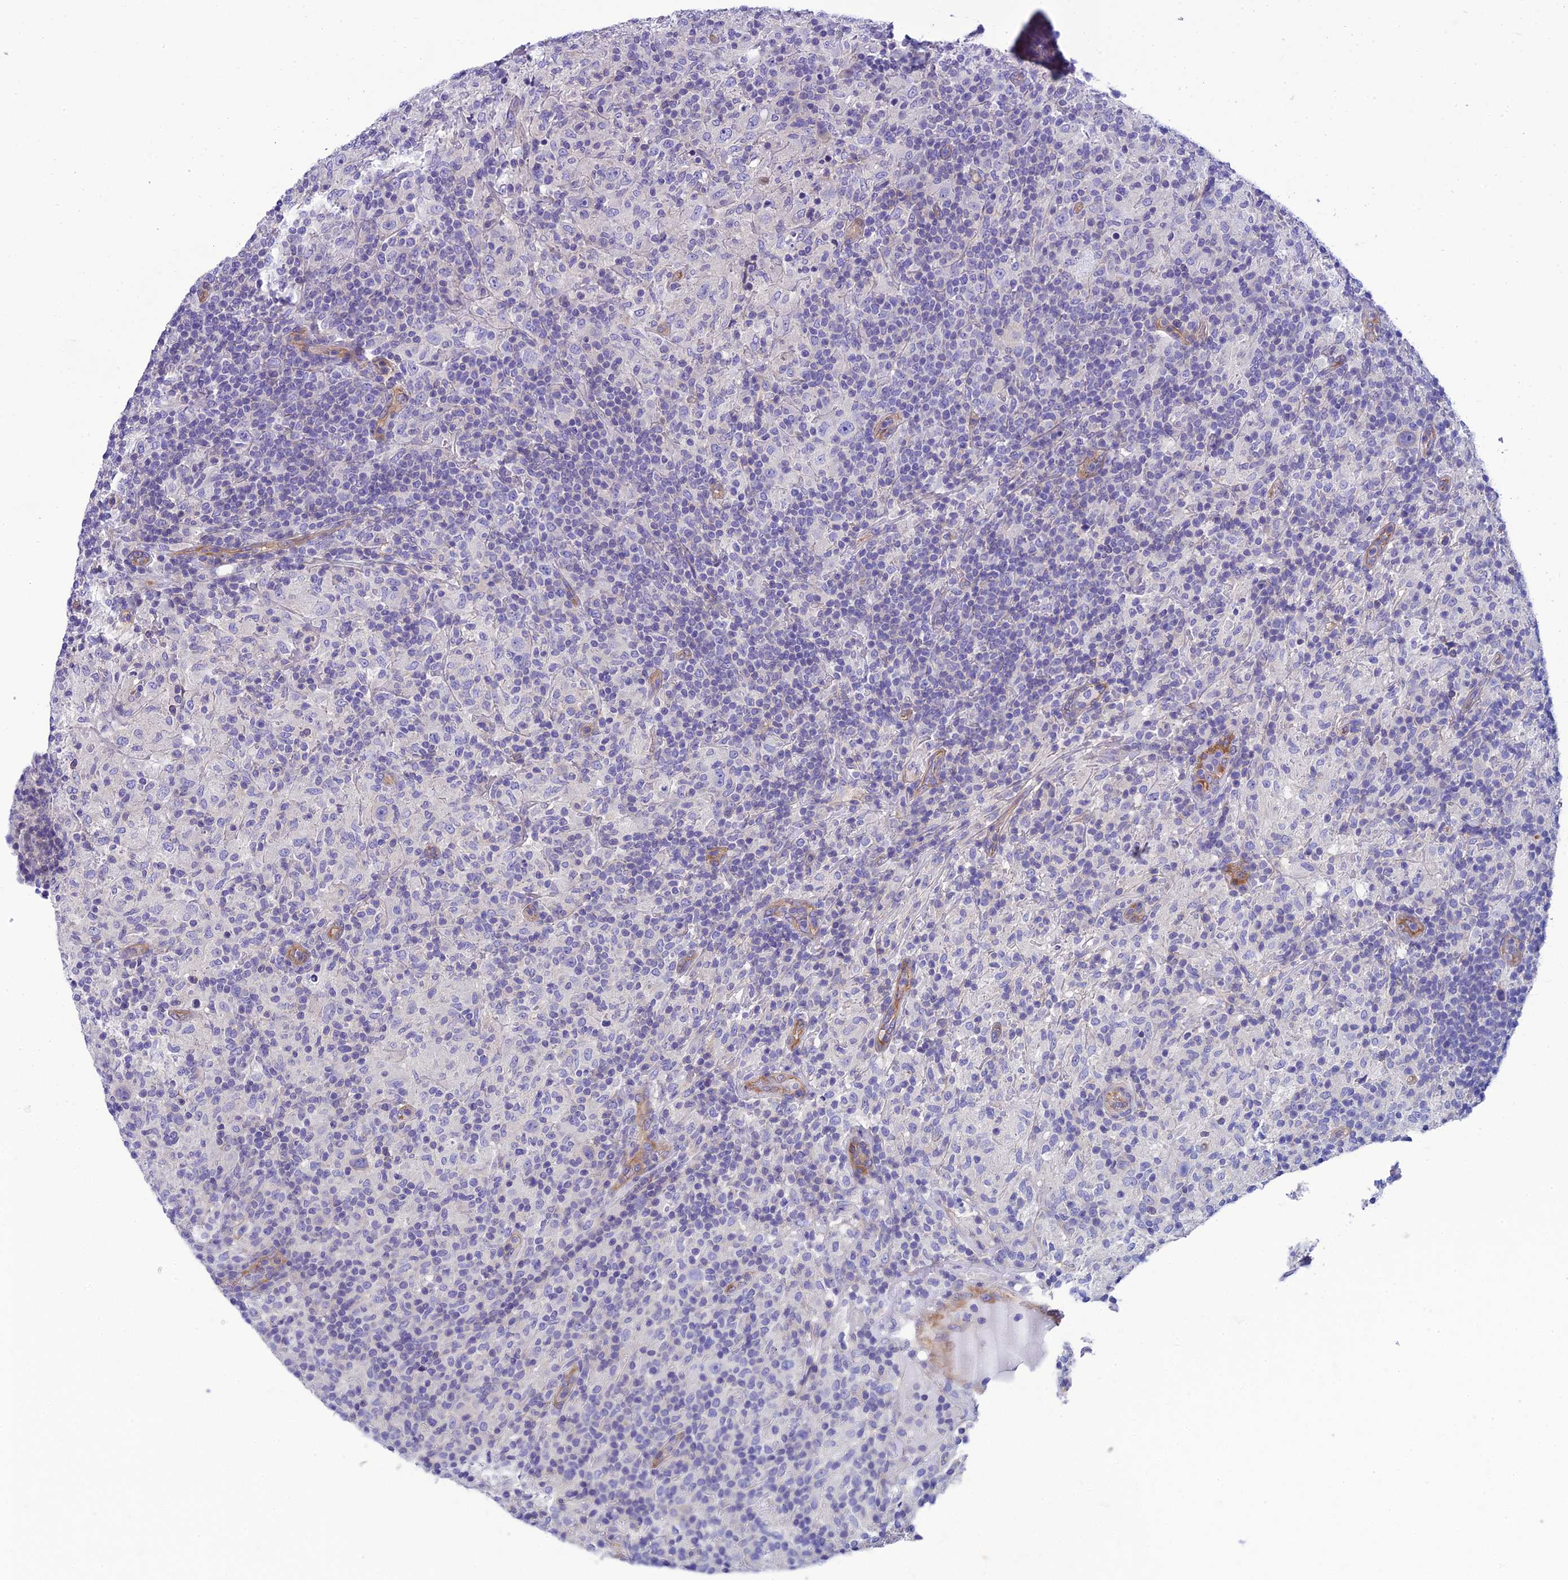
{"staining": {"intensity": "negative", "quantity": "none", "location": "none"}, "tissue": "lymphoma", "cell_type": "Tumor cells", "image_type": "cancer", "snomed": [{"axis": "morphology", "description": "Hodgkin's disease, NOS"}, {"axis": "topography", "description": "Lymph node"}], "caption": "A high-resolution image shows immunohistochemistry (IHC) staining of Hodgkin's disease, which demonstrates no significant staining in tumor cells. (Stains: DAB (3,3'-diaminobenzidine) immunohistochemistry with hematoxylin counter stain, Microscopy: brightfield microscopy at high magnification).", "gene": "PPFIA3", "patient": {"sex": "male", "age": 70}}